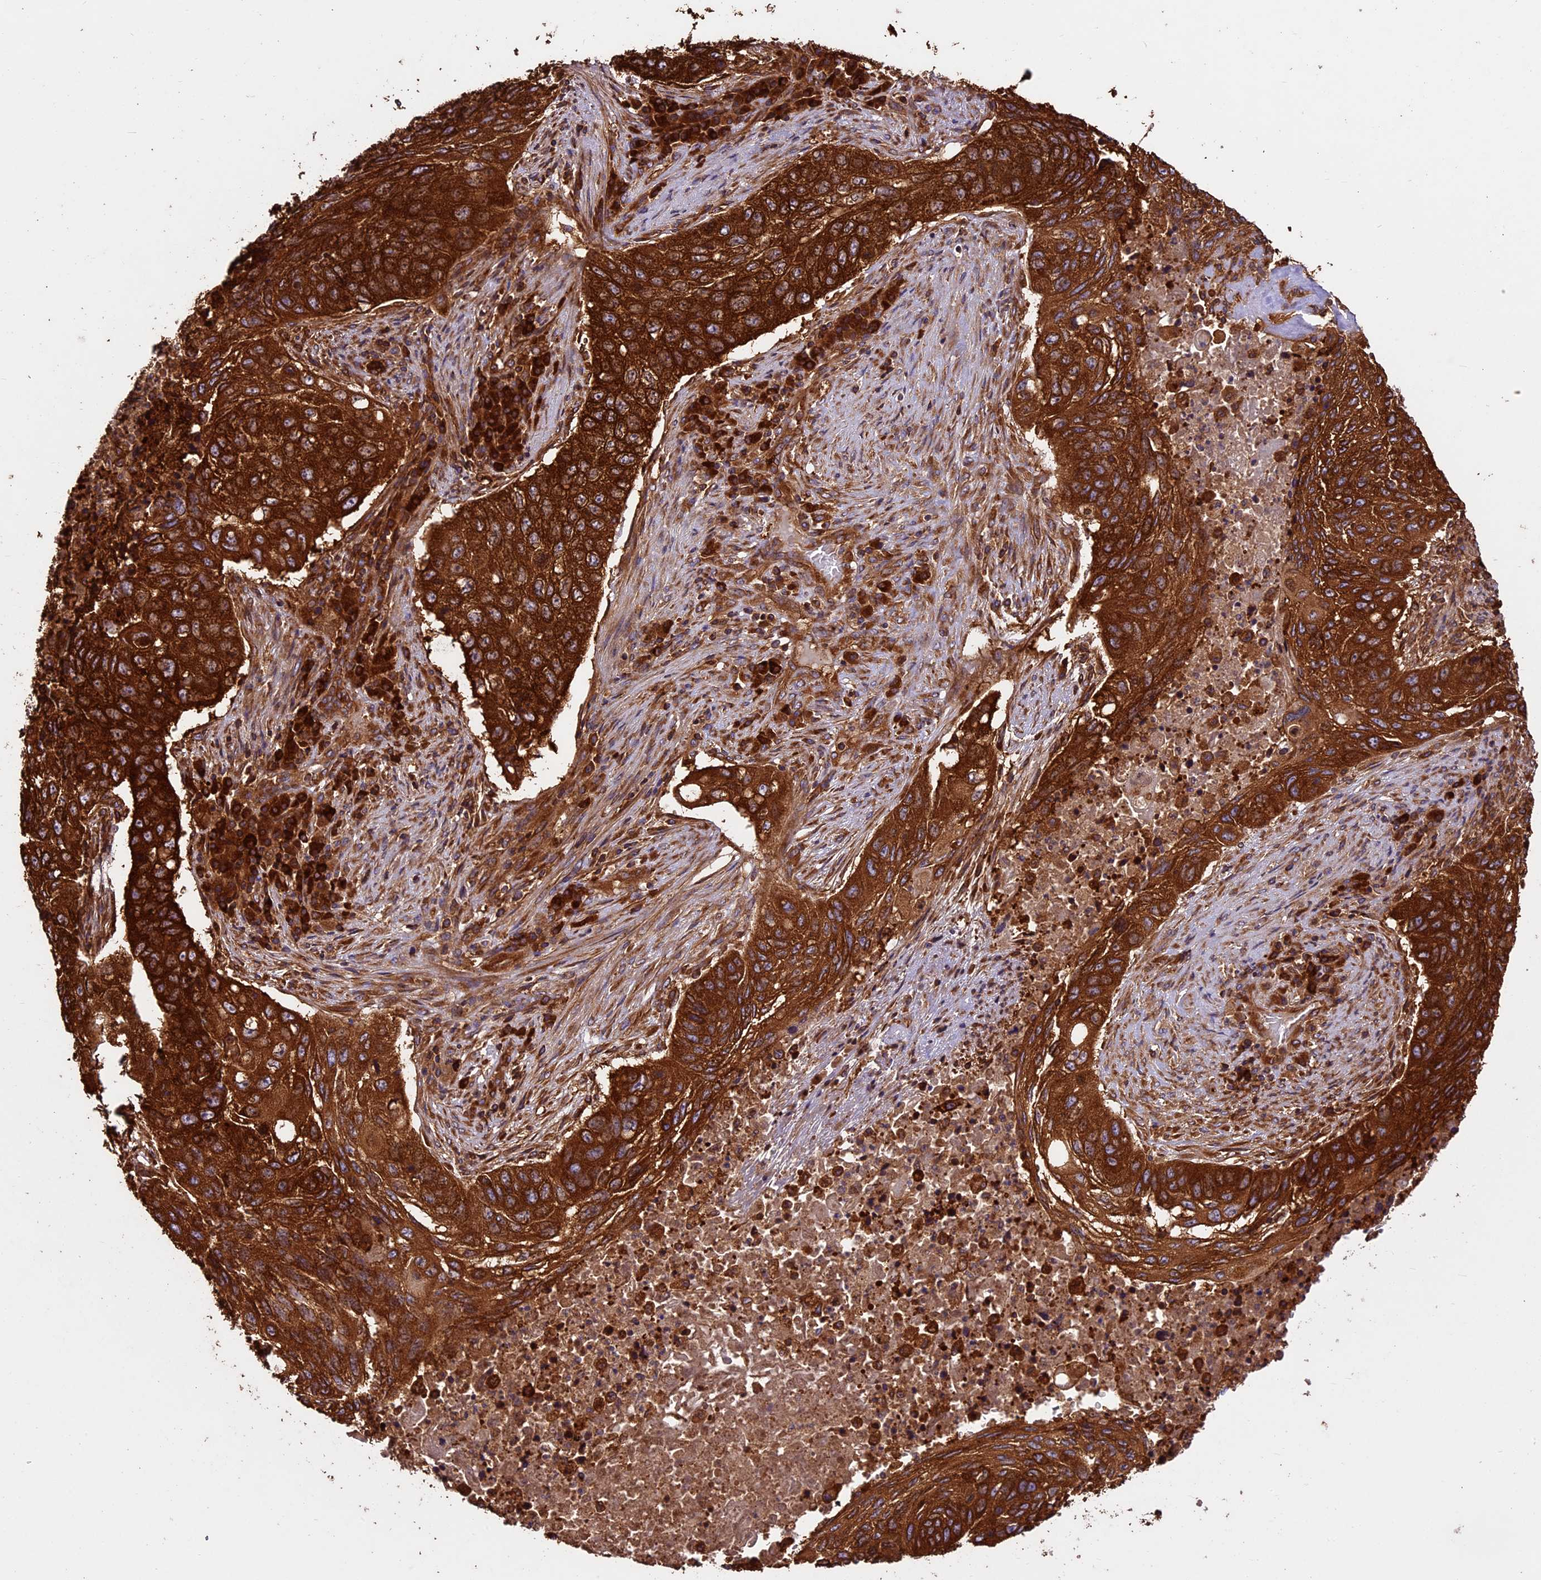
{"staining": {"intensity": "strong", "quantity": ">75%", "location": "cytoplasmic/membranous"}, "tissue": "lung cancer", "cell_type": "Tumor cells", "image_type": "cancer", "snomed": [{"axis": "morphology", "description": "Squamous cell carcinoma, NOS"}, {"axis": "topography", "description": "Lung"}], "caption": "Lung squamous cell carcinoma tissue shows strong cytoplasmic/membranous expression in about >75% of tumor cells, visualized by immunohistochemistry.", "gene": "KARS1", "patient": {"sex": "female", "age": 63}}